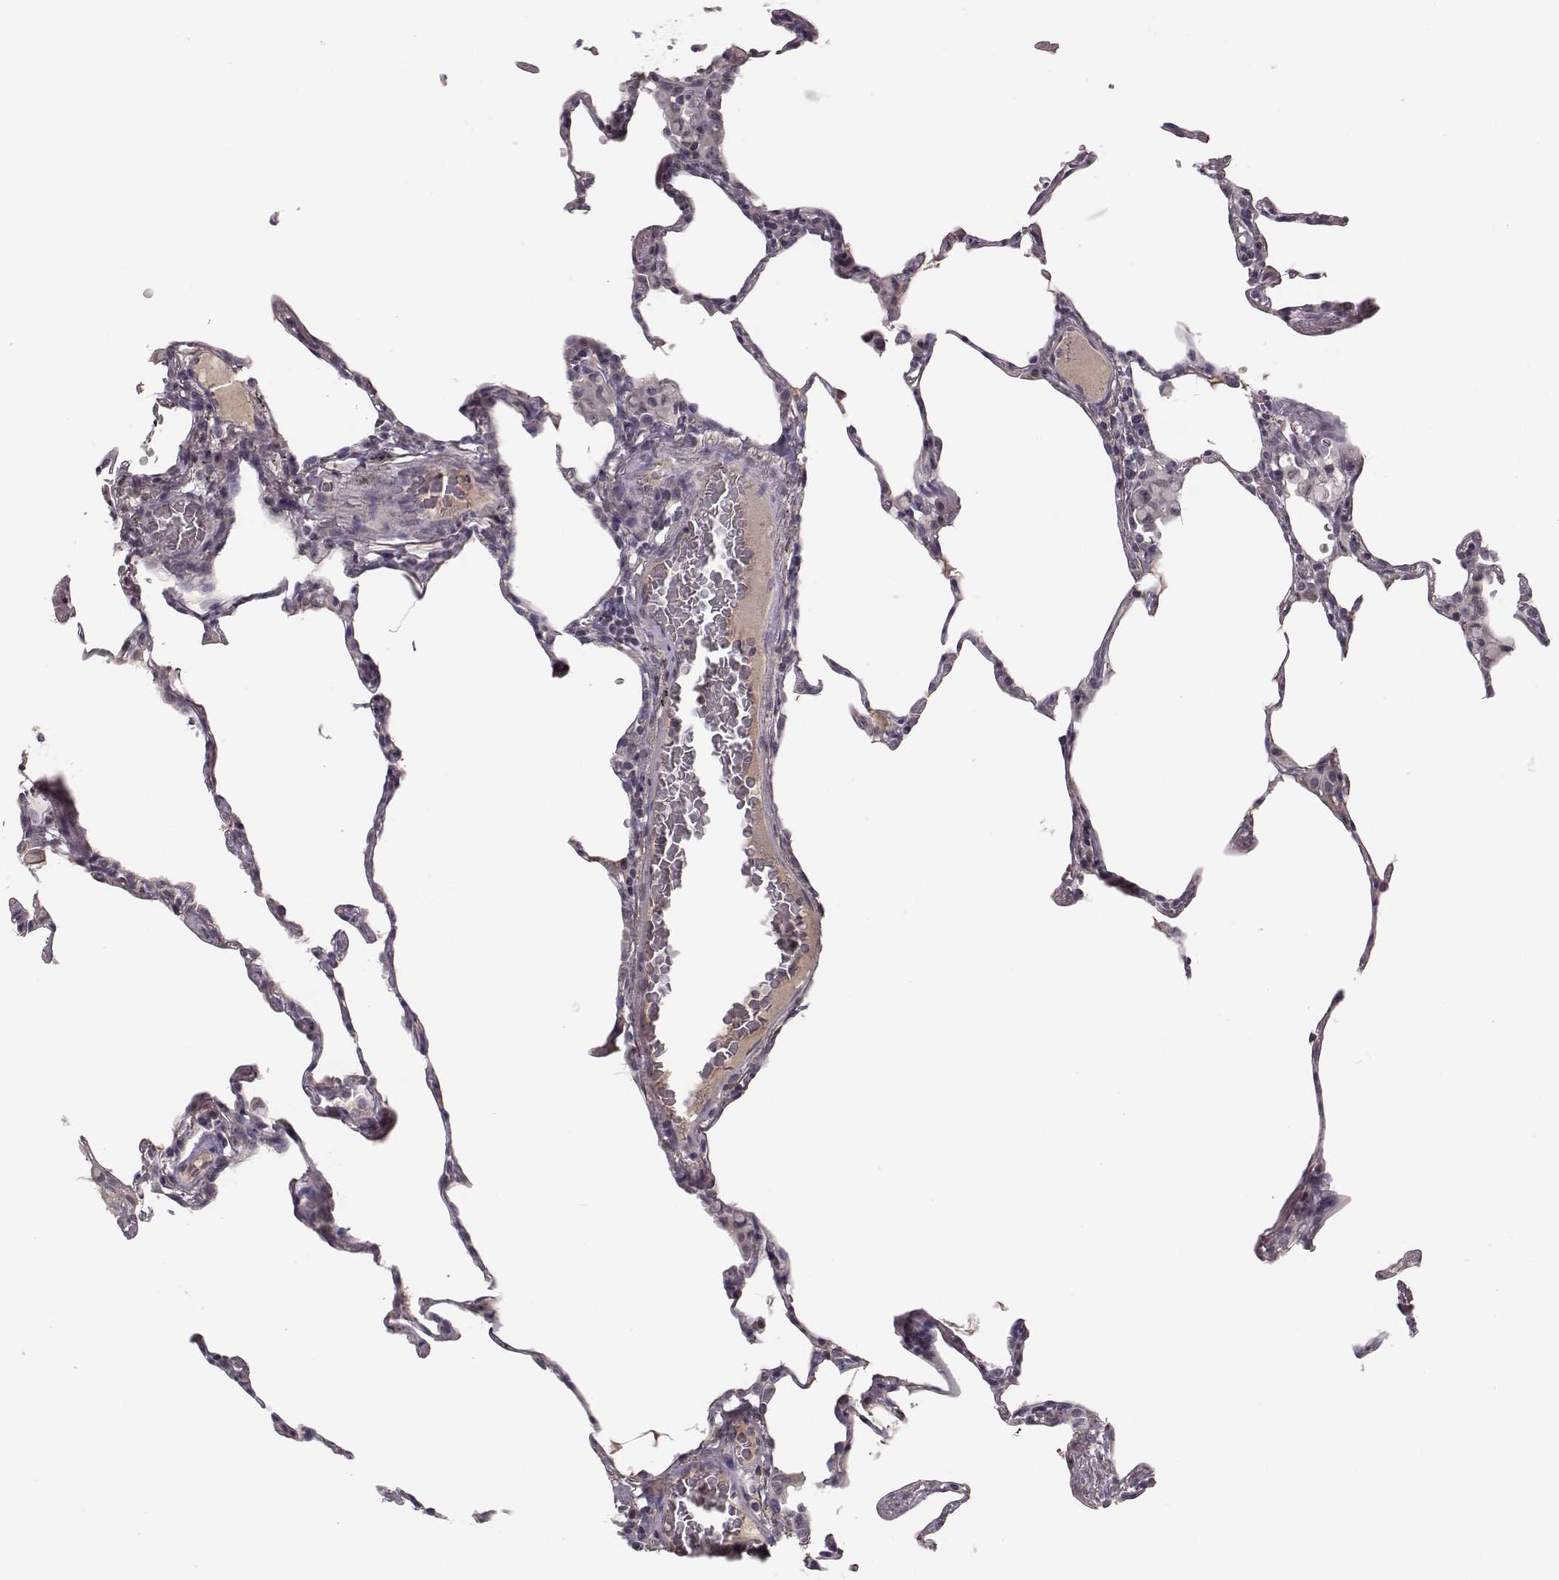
{"staining": {"intensity": "negative", "quantity": "none", "location": "none"}, "tissue": "lung", "cell_type": "Alveolar cells", "image_type": "normal", "snomed": [{"axis": "morphology", "description": "Normal tissue, NOS"}, {"axis": "topography", "description": "Lung"}], "caption": "Immunohistochemistry (IHC) photomicrograph of benign human lung stained for a protein (brown), which shows no positivity in alveolar cells.", "gene": "TLX3", "patient": {"sex": "female", "age": 57}}